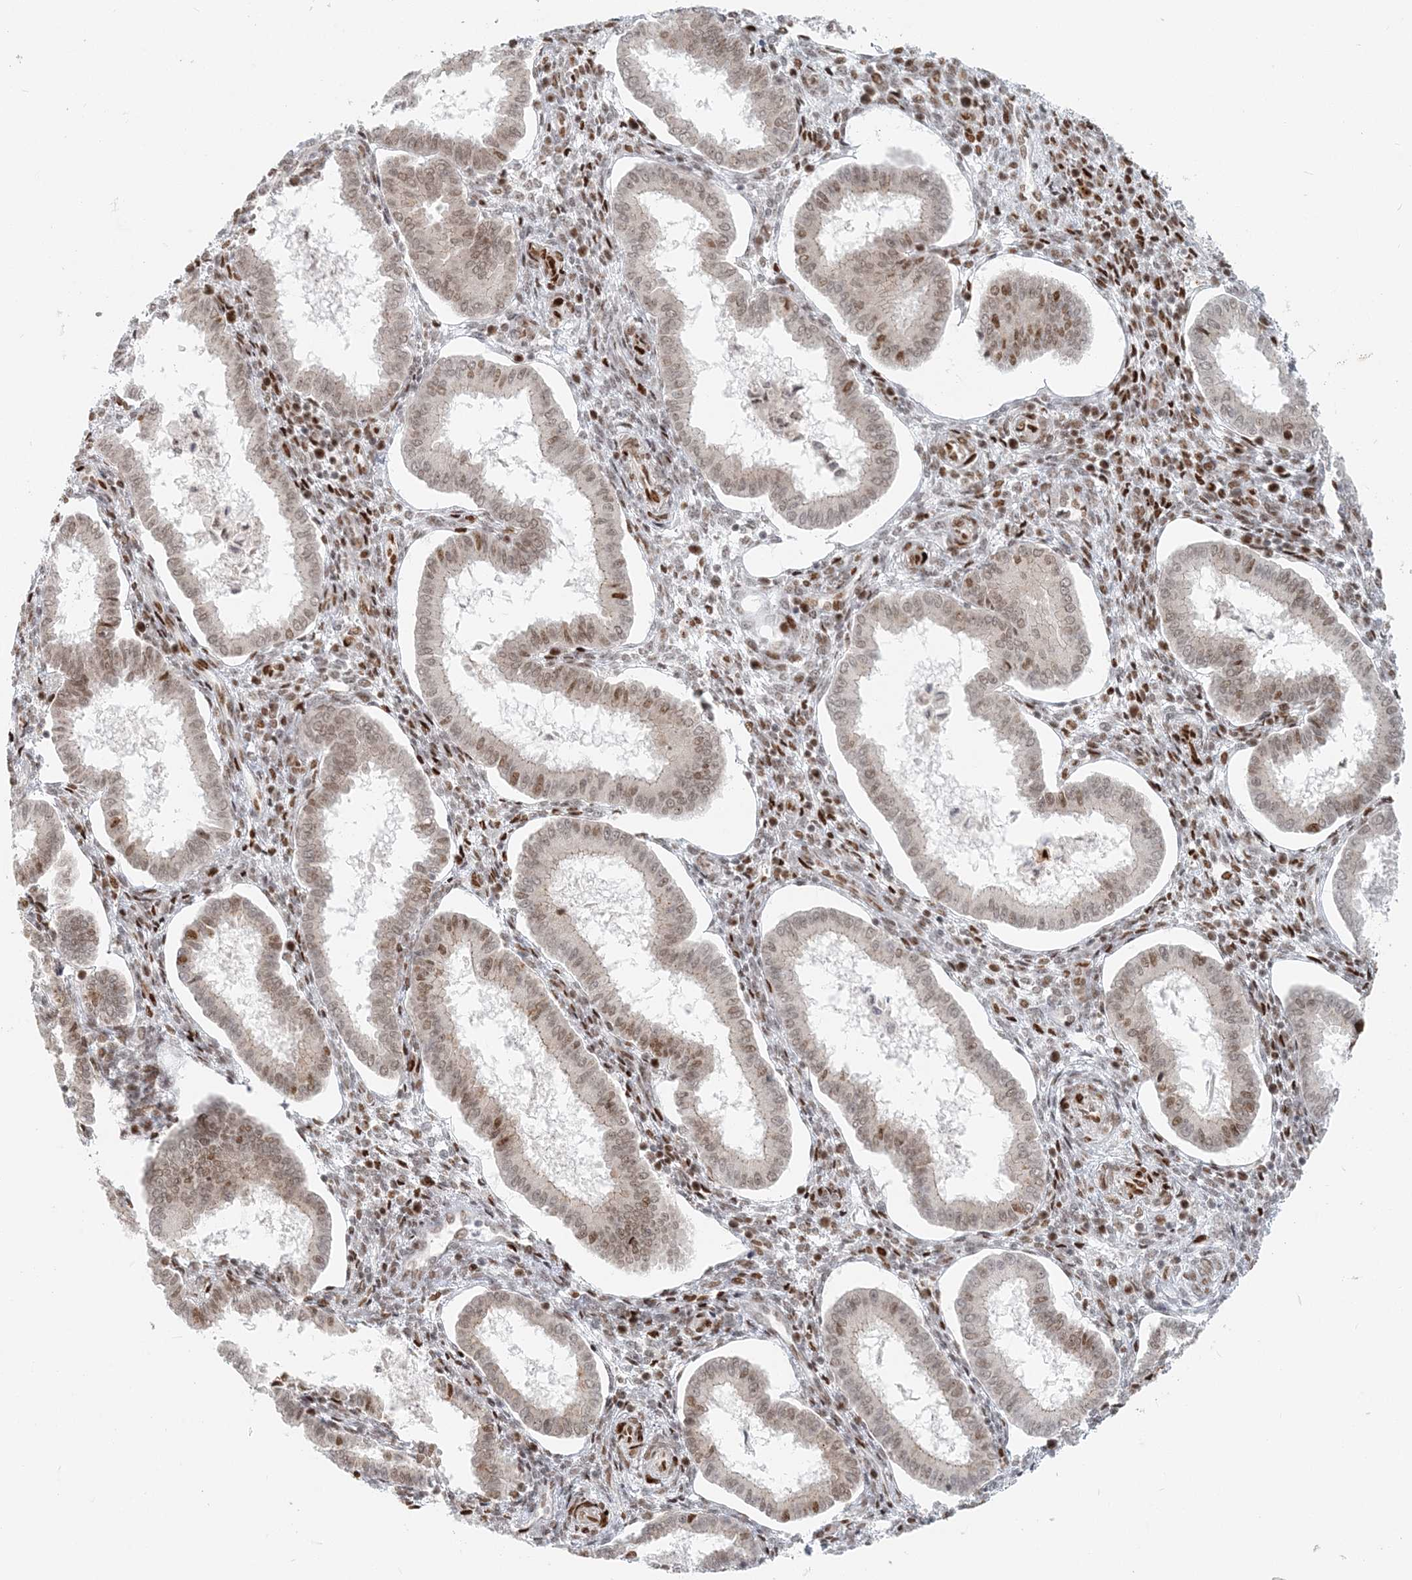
{"staining": {"intensity": "moderate", "quantity": "25%-75%", "location": "nuclear"}, "tissue": "endometrium", "cell_type": "Cells in endometrial stroma", "image_type": "normal", "snomed": [{"axis": "morphology", "description": "Normal tissue, NOS"}, {"axis": "topography", "description": "Endometrium"}], "caption": "Endometrium stained for a protein reveals moderate nuclear positivity in cells in endometrial stroma. The staining is performed using DAB (3,3'-diaminobenzidine) brown chromogen to label protein expression. The nuclei are counter-stained blue using hematoxylin.", "gene": "BAZ1B", "patient": {"sex": "female", "age": 24}}